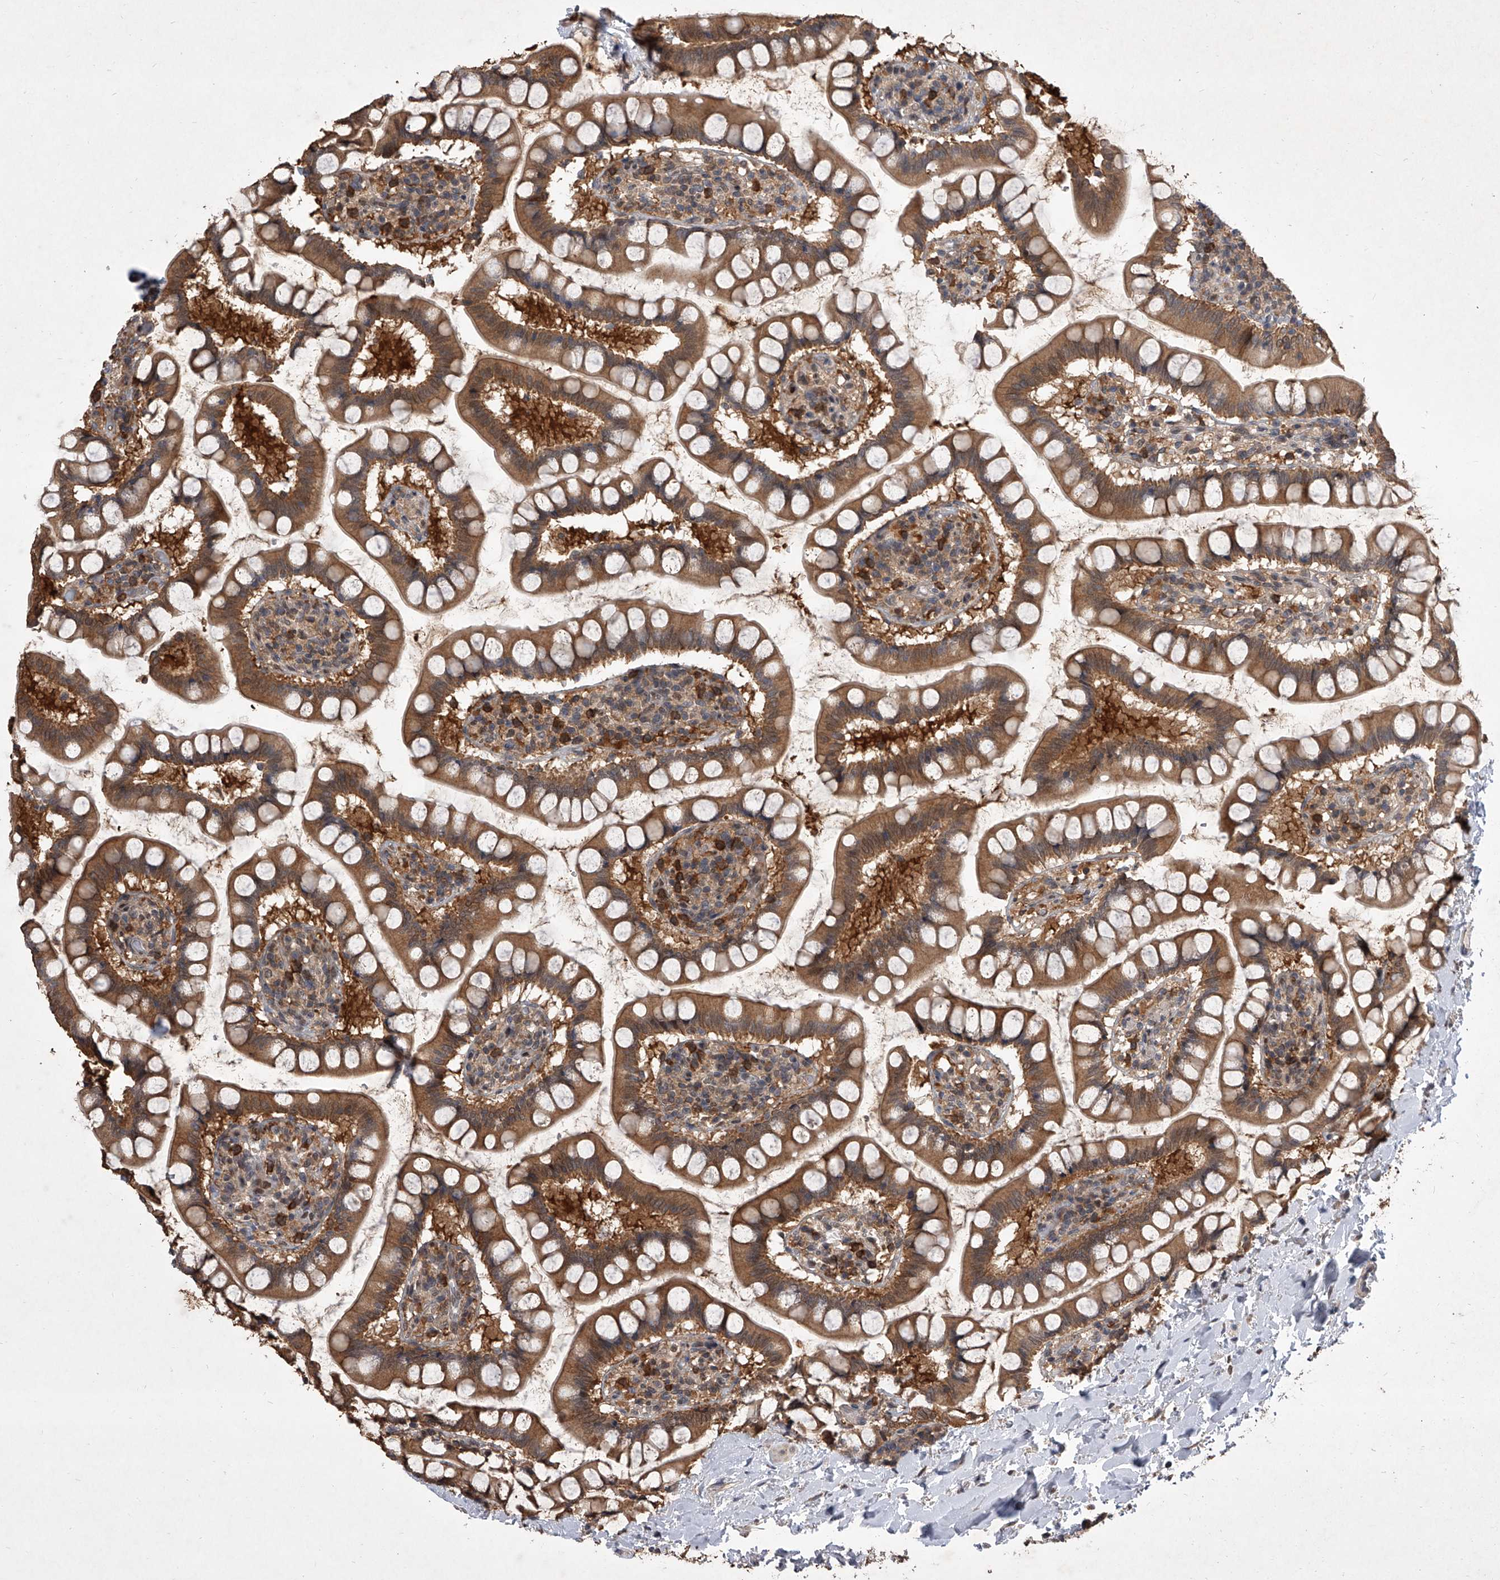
{"staining": {"intensity": "moderate", "quantity": ">75%", "location": "cytoplasmic/membranous"}, "tissue": "small intestine", "cell_type": "Glandular cells", "image_type": "normal", "snomed": [{"axis": "morphology", "description": "Normal tissue, NOS"}, {"axis": "topography", "description": "Small intestine"}], "caption": "Protein expression analysis of normal human small intestine reveals moderate cytoplasmic/membranous expression in about >75% of glandular cells.", "gene": "BHLHE23", "patient": {"sex": "female", "age": 84}}